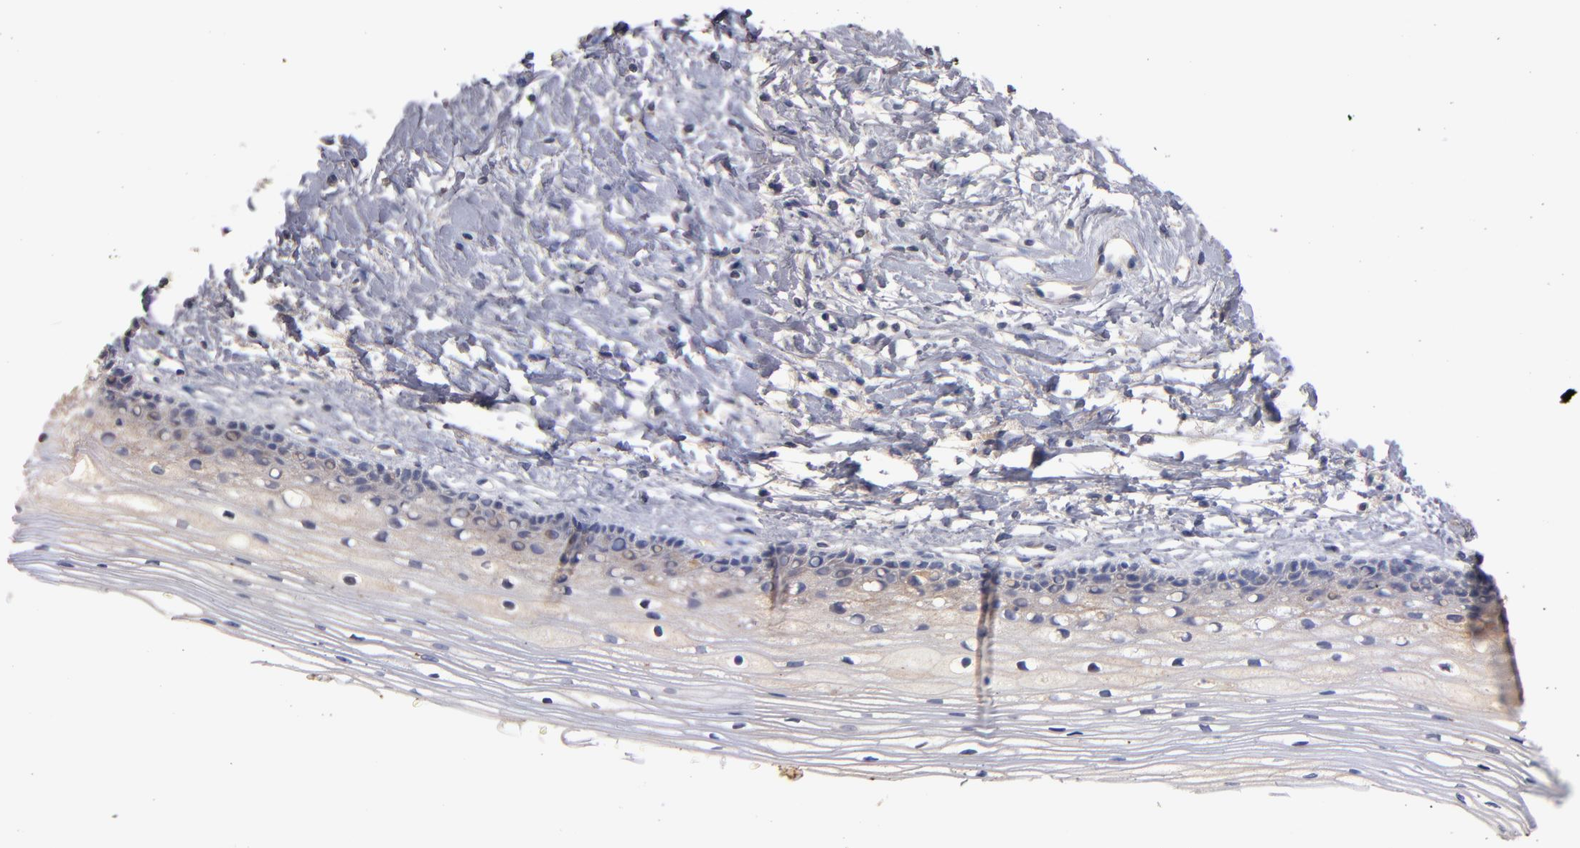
{"staining": {"intensity": "weak", "quantity": ">75%", "location": "cytoplasmic/membranous"}, "tissue": "cervix", "cell_type": "Glandular cells", "image_type": "normal", "snomed": [{"axis": "morphology", "description": "Normal tissue, NOS"}, {"axis": "topography", "description": "Cervix"}], "caption": "Glandular cells reveal low levels of weak cytoplasmic/membranous staining in about >75% of cells in unremarkable human cervix. (IHC, brightfield microscopy, high magnification).", "gene": "DACT1", "patient": {"sex": "female", "age": 77}}